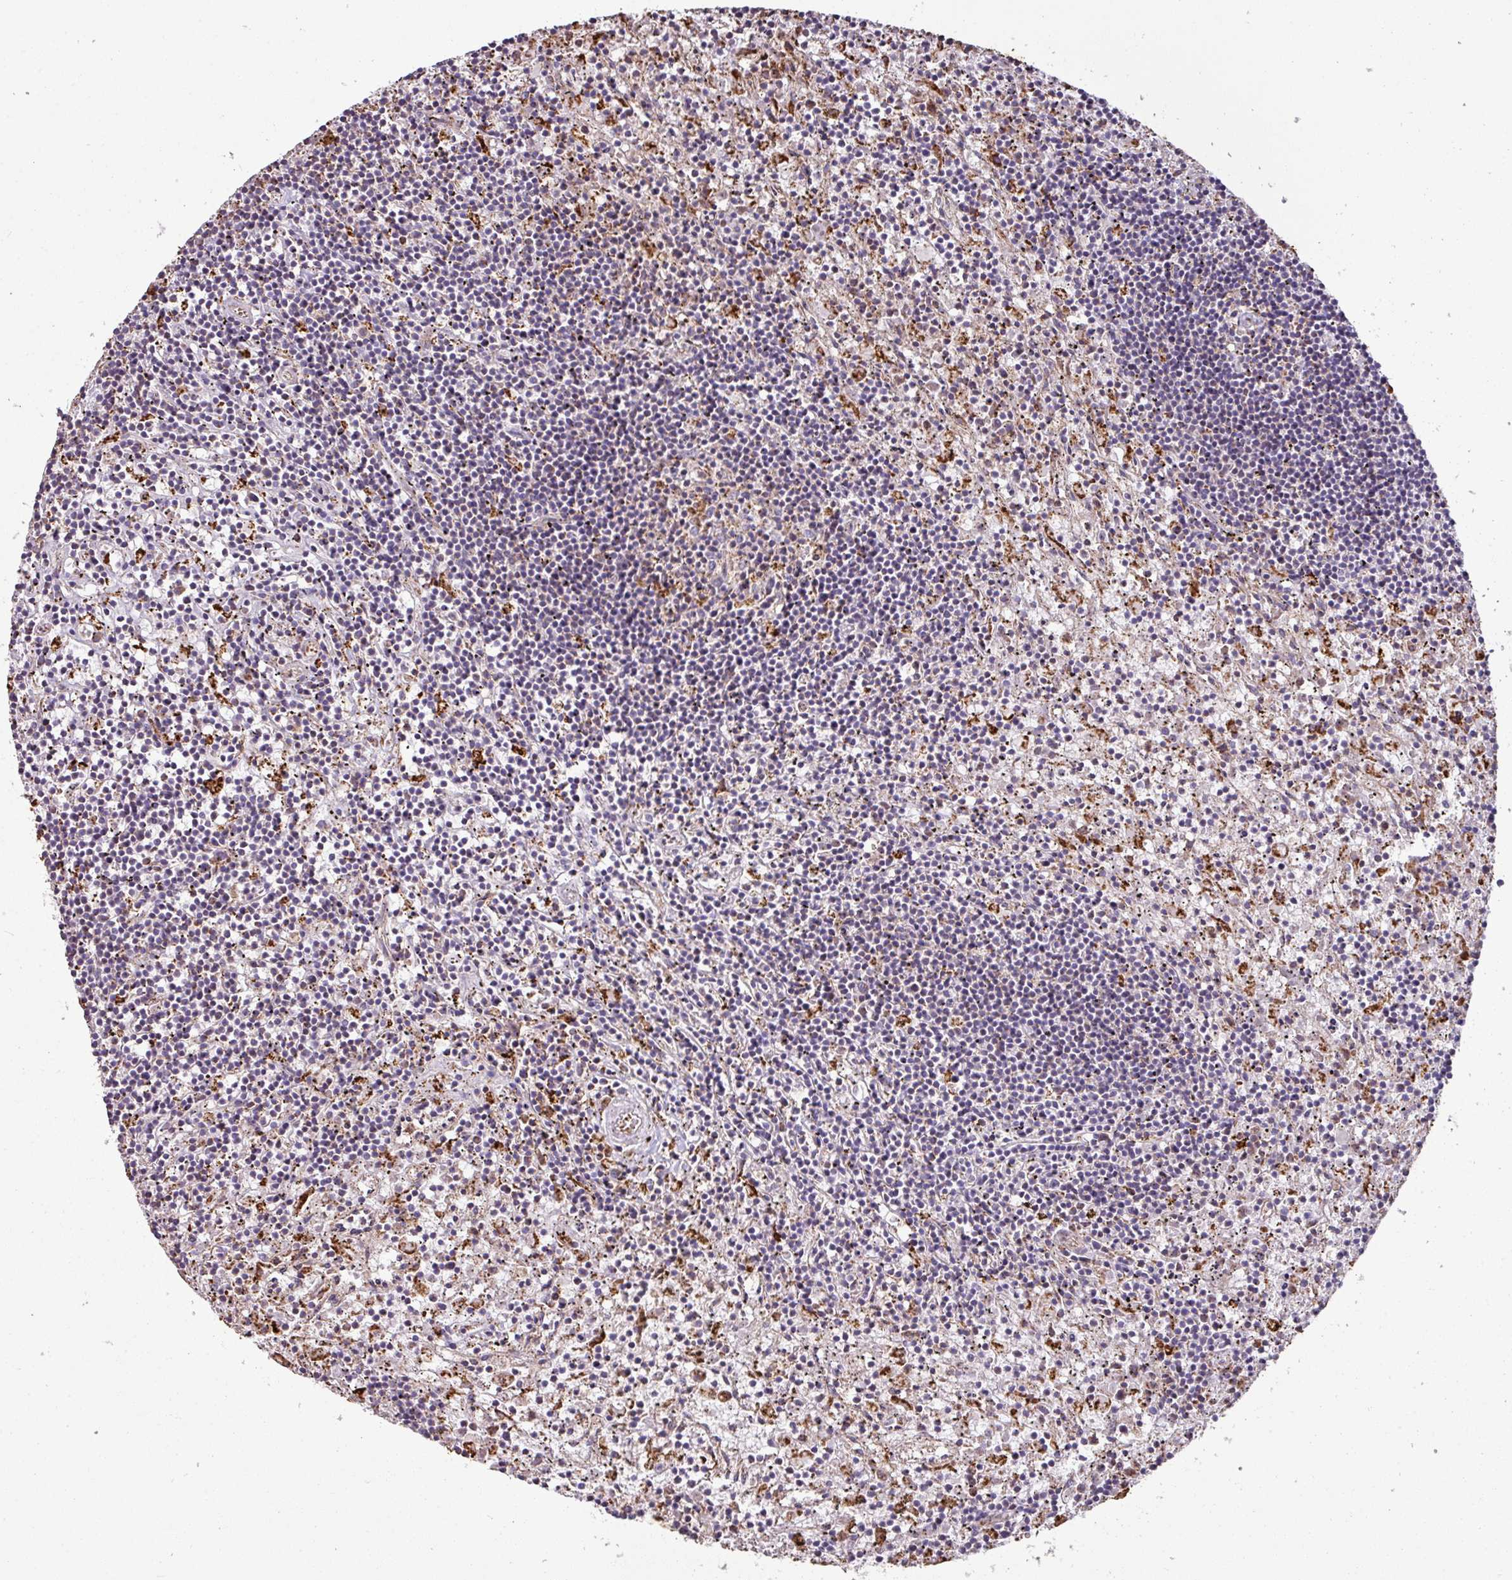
{"staining": {"intensity": "negative", "quantity": "none", "location": "none"}, "tissue": "lymphoma", "cell_type": "Tumor cells", "image_type": "cancer", "snomed": [{"axis": "morphology", "description": "Malignant lymphoma, non-Hodgkin's type, Low grade"}, {"axis": "topography", "description": "Spleen"}], "caption": "Human lymphoma stained for a protein using immunohistochemistry (IHC) reveals no expression in tumor cells.", "gene": "SQOR", "patient": {"sex": "male", "age": 76}}